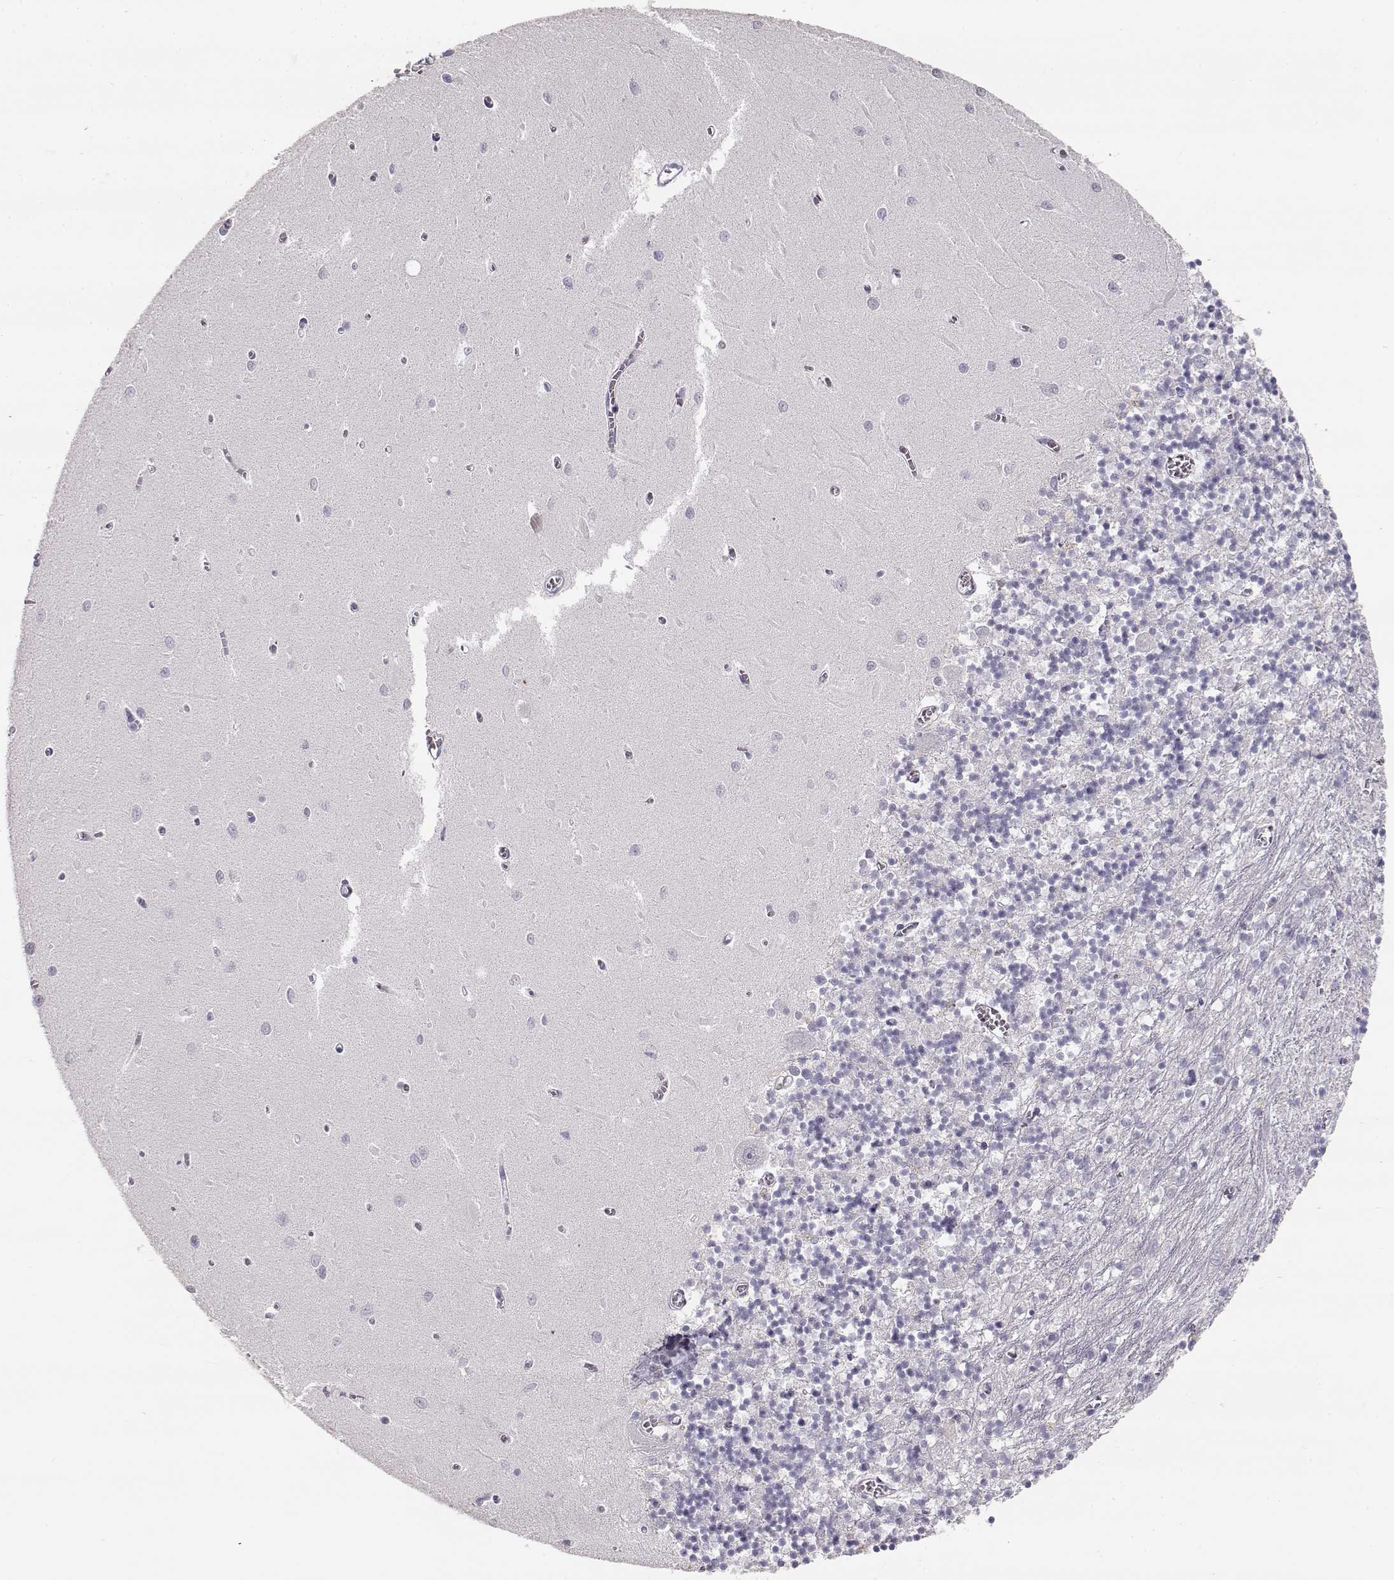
{"staining": {"intensity": "negative", "quantity": "none", "location": "none"}, "tissue": "cerebellum", "cell_type": "Cells in granular layer", "image_type": "normal", "snomed": [{"axis": "morphology", "description": "Normal tissue, NOS"}, {"axis": "topography", "description": "Cerebellum"}], "caption": "There is no significant positivity in cells in granular layer of cerebellum.", "gene": "TKTL1", "patient": {"sex": "female", "age": 64}}